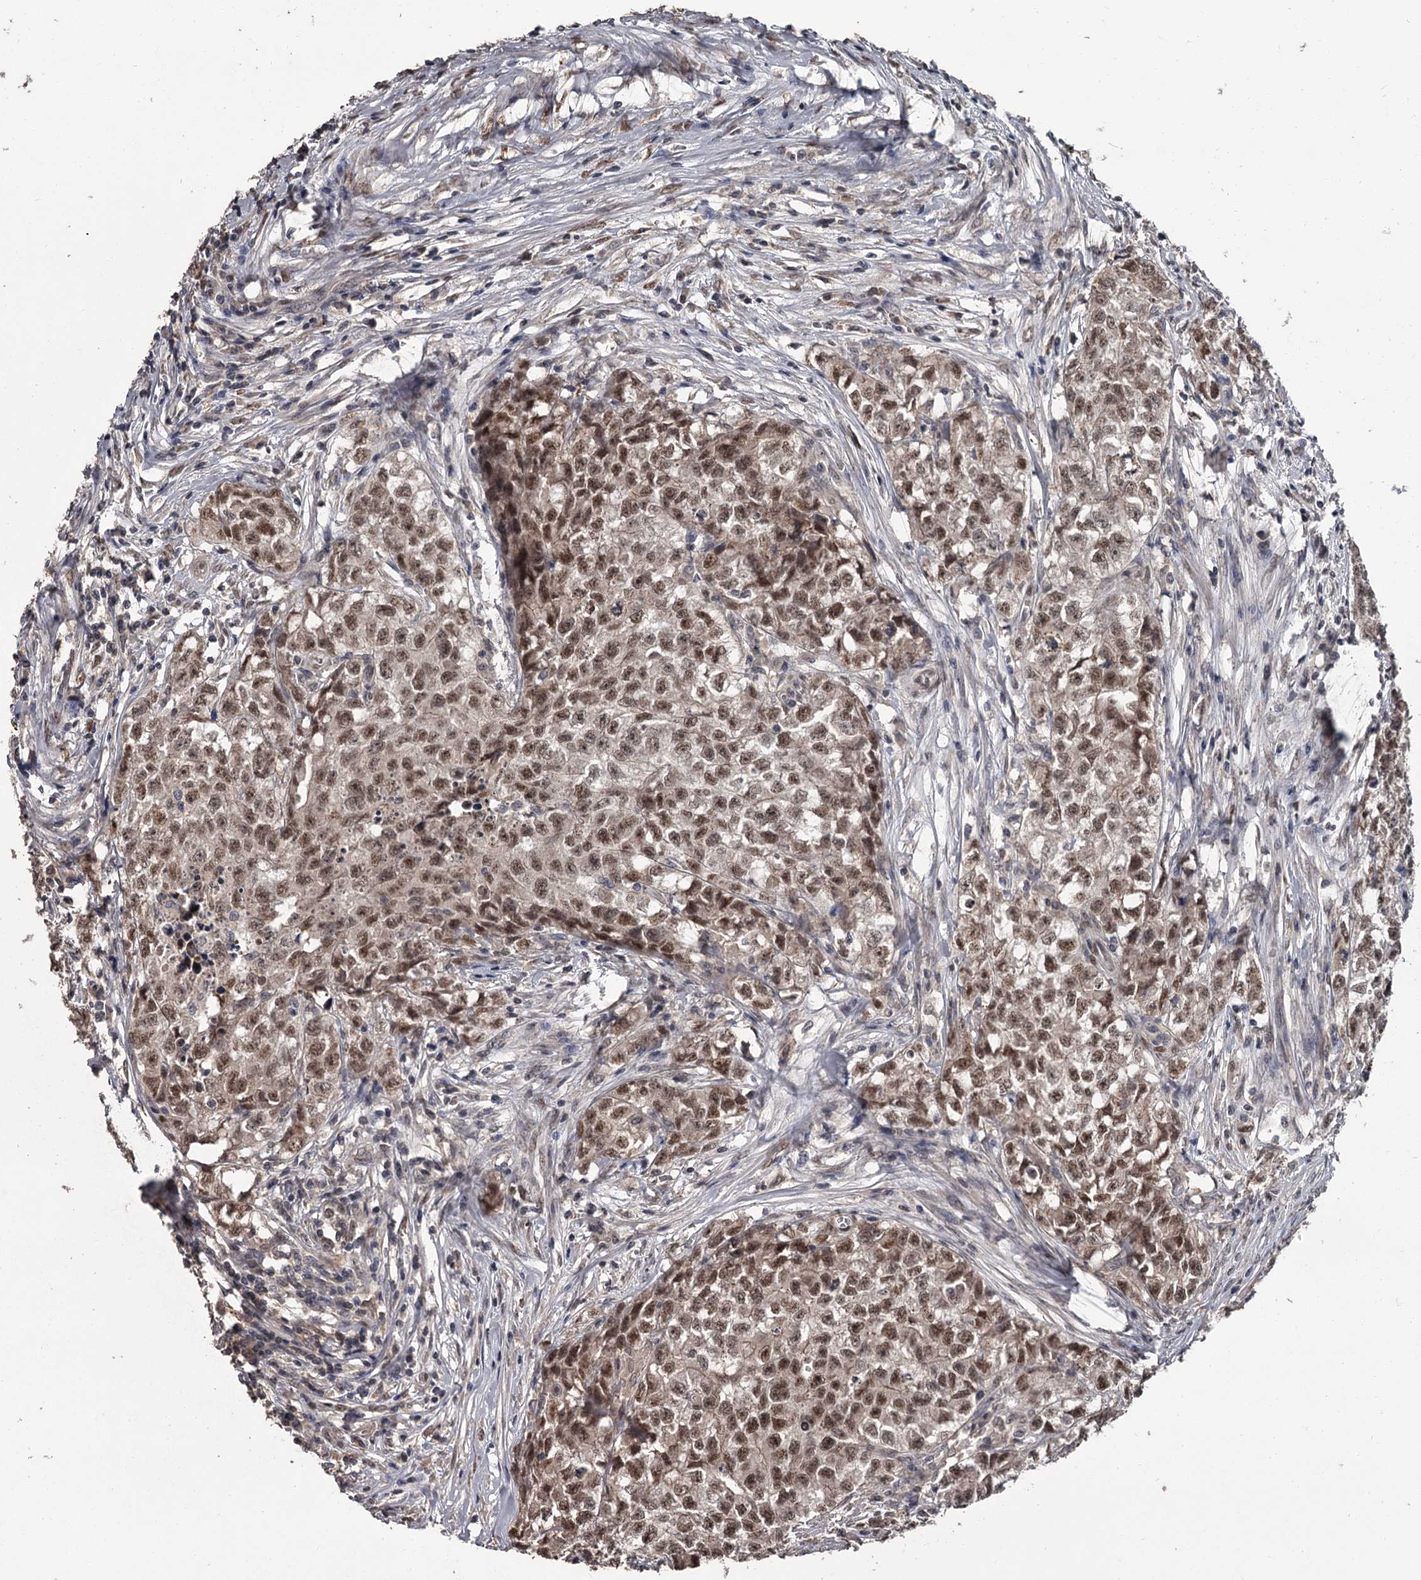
{"staining": {"intensity": "moderate", "quantity": ">75%", "location": "nuclear"}, "tissue": "testis cancer", "cell_type": "Tumor cells", "image_type": "cancer", "snomed": [{"axis": "morphology", "description": "Seminoma, NOS"}, {"axis": "morphology", "description": "Carcinoma, Embryonal, NOS"}, {"axis": "topography", "description": "Testis"}], "caption": "Human testis cancer stained with a brown dye demonstrates moderate nuclear positive expression in approximately >75% of tumor cells.", "gene": "PRPF40B", "patient": {"sex": "male", "age": 43}}